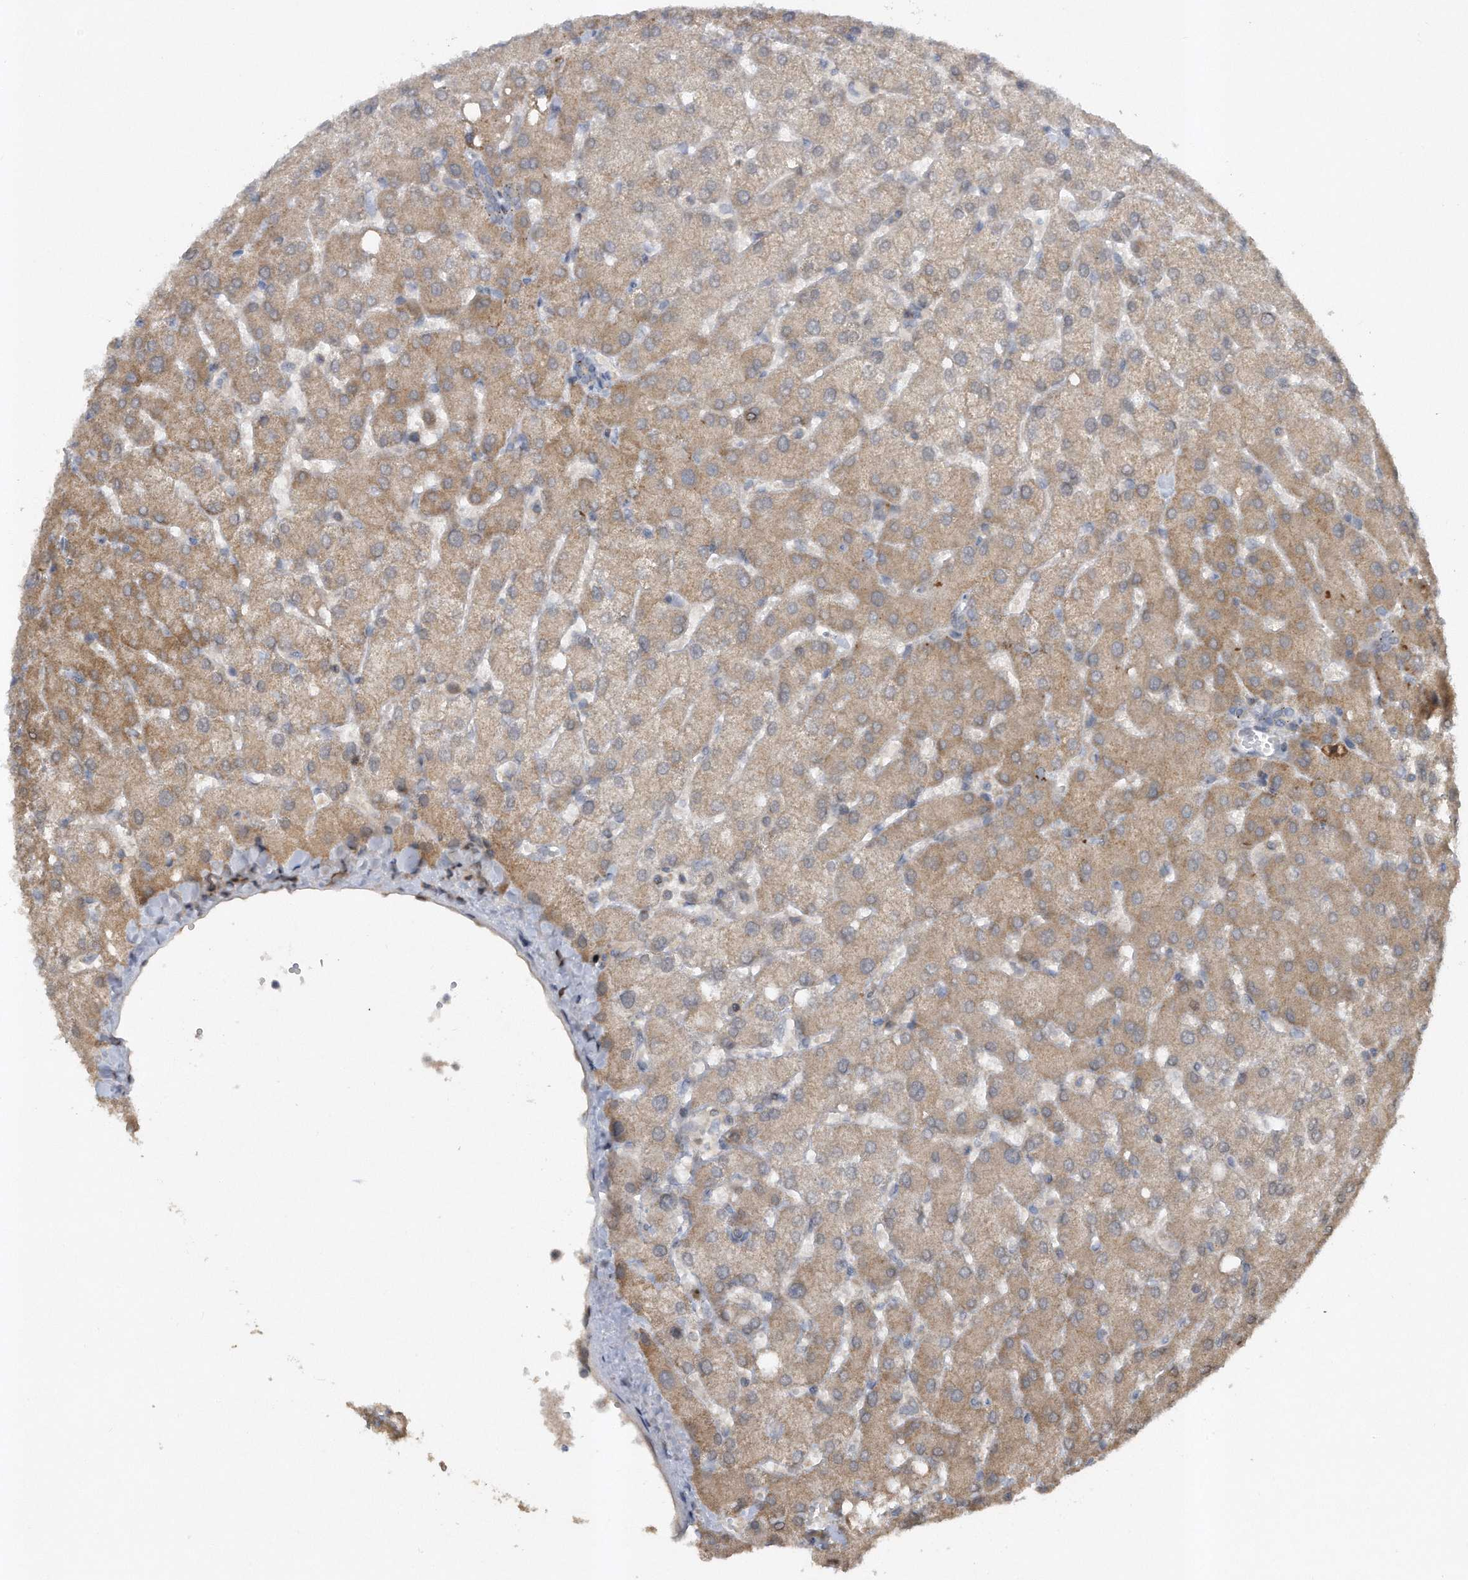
{"staining": {"intensity": "weak", "quantity": "25%-75%", "location": "cytoplasmic/membranous"}, "tissue": "liver", "cell_type": "Cholangiocytes", "image_type": "normal", "snomed": [{"axis": "morphology", "description": "Normal tissue, NOS"}, {"axis": "topography", "description": "Liver"}], "caption": "Immunohistochemical staining of unremarkable liver exhibits low levels of weak cytoplasmic/membranous expression in about 25%-75% of cholangiocytes.", "gene": "PGBD2", "patient": {"sex": "female", "age": 54}}